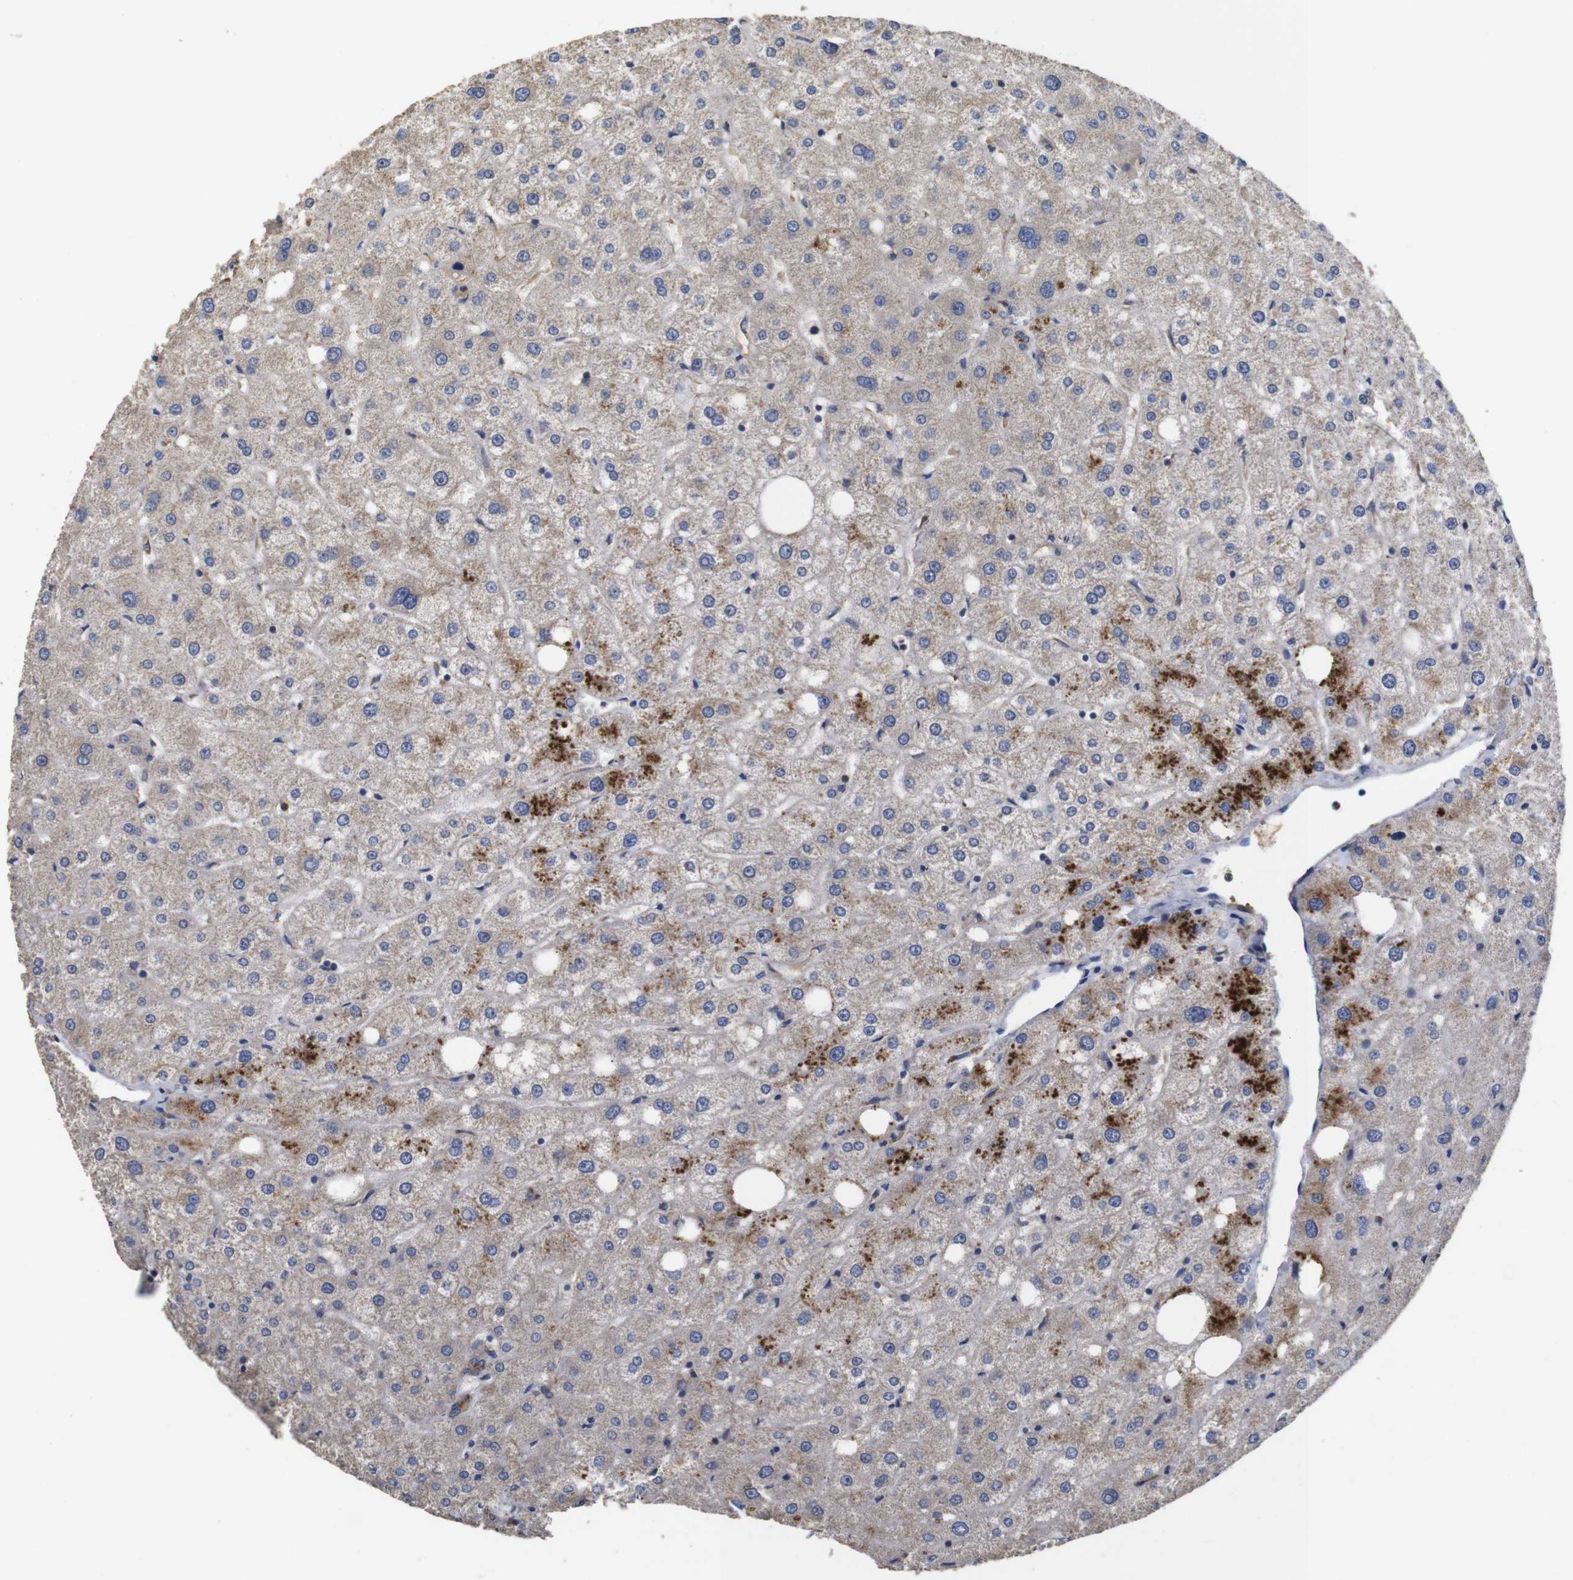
{"staining": {"intensity": "moderate", "quantity": ">75%", "location": "cytoplasmic/membranous"}, "tissue": "liver", "cell_type": "Cholangiocytes", "image_type": "normal", "snomed": [{"axis": "morphology", "description": "Normal tissue, NOS"}, {"axis": "topography", "description": "Liver"}], "caption": "Immunohistochemical staining of normal liver exhibits medium levels of moderate cytoplasmic/membranous positivity in about >75% of cholangiocytes. (IHC, brightfield microscopy, high magnification).", "gene": "ARHGAP24", "patient": {"sex": "male", "age": 73}}